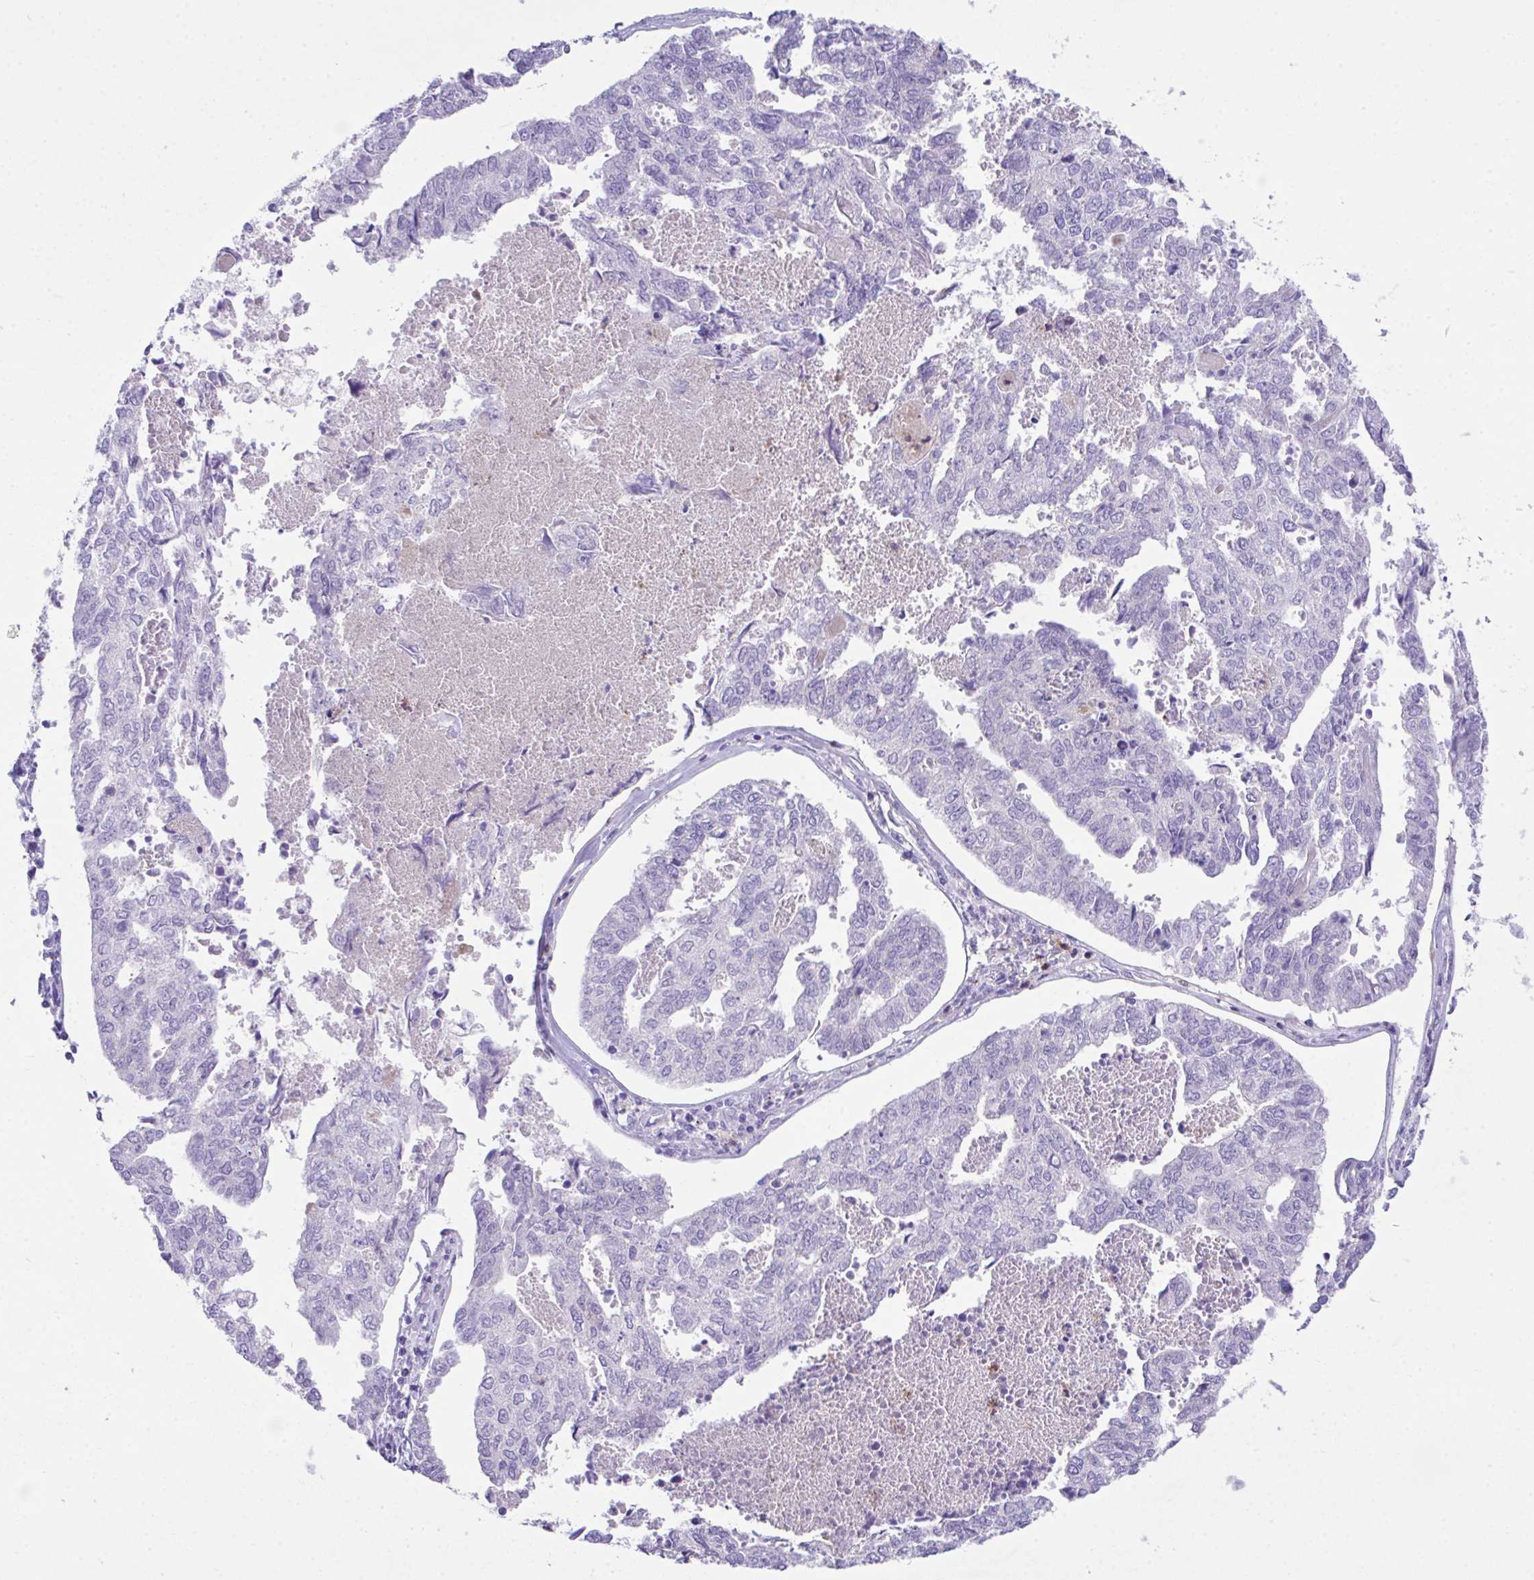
{"staining": {"intensity": "negative", "quantity": "none", "location": "none"}, "tissue": "endometrial cancer", "cell_type": "Tumor cells", "image_type": "cancer", "snomed": [{"axis": "morphology", "description": "Adenocarcinoma, NOS"}, {"axis": "topography", "description": "Endometrium"}], "caption": "Endometrial adenocarcinoma was stained to show a protein in brown. There is no significant expression in tumor cells.", "gene": "HOXB4", "patient": {"sex": "female", "age": 73}}